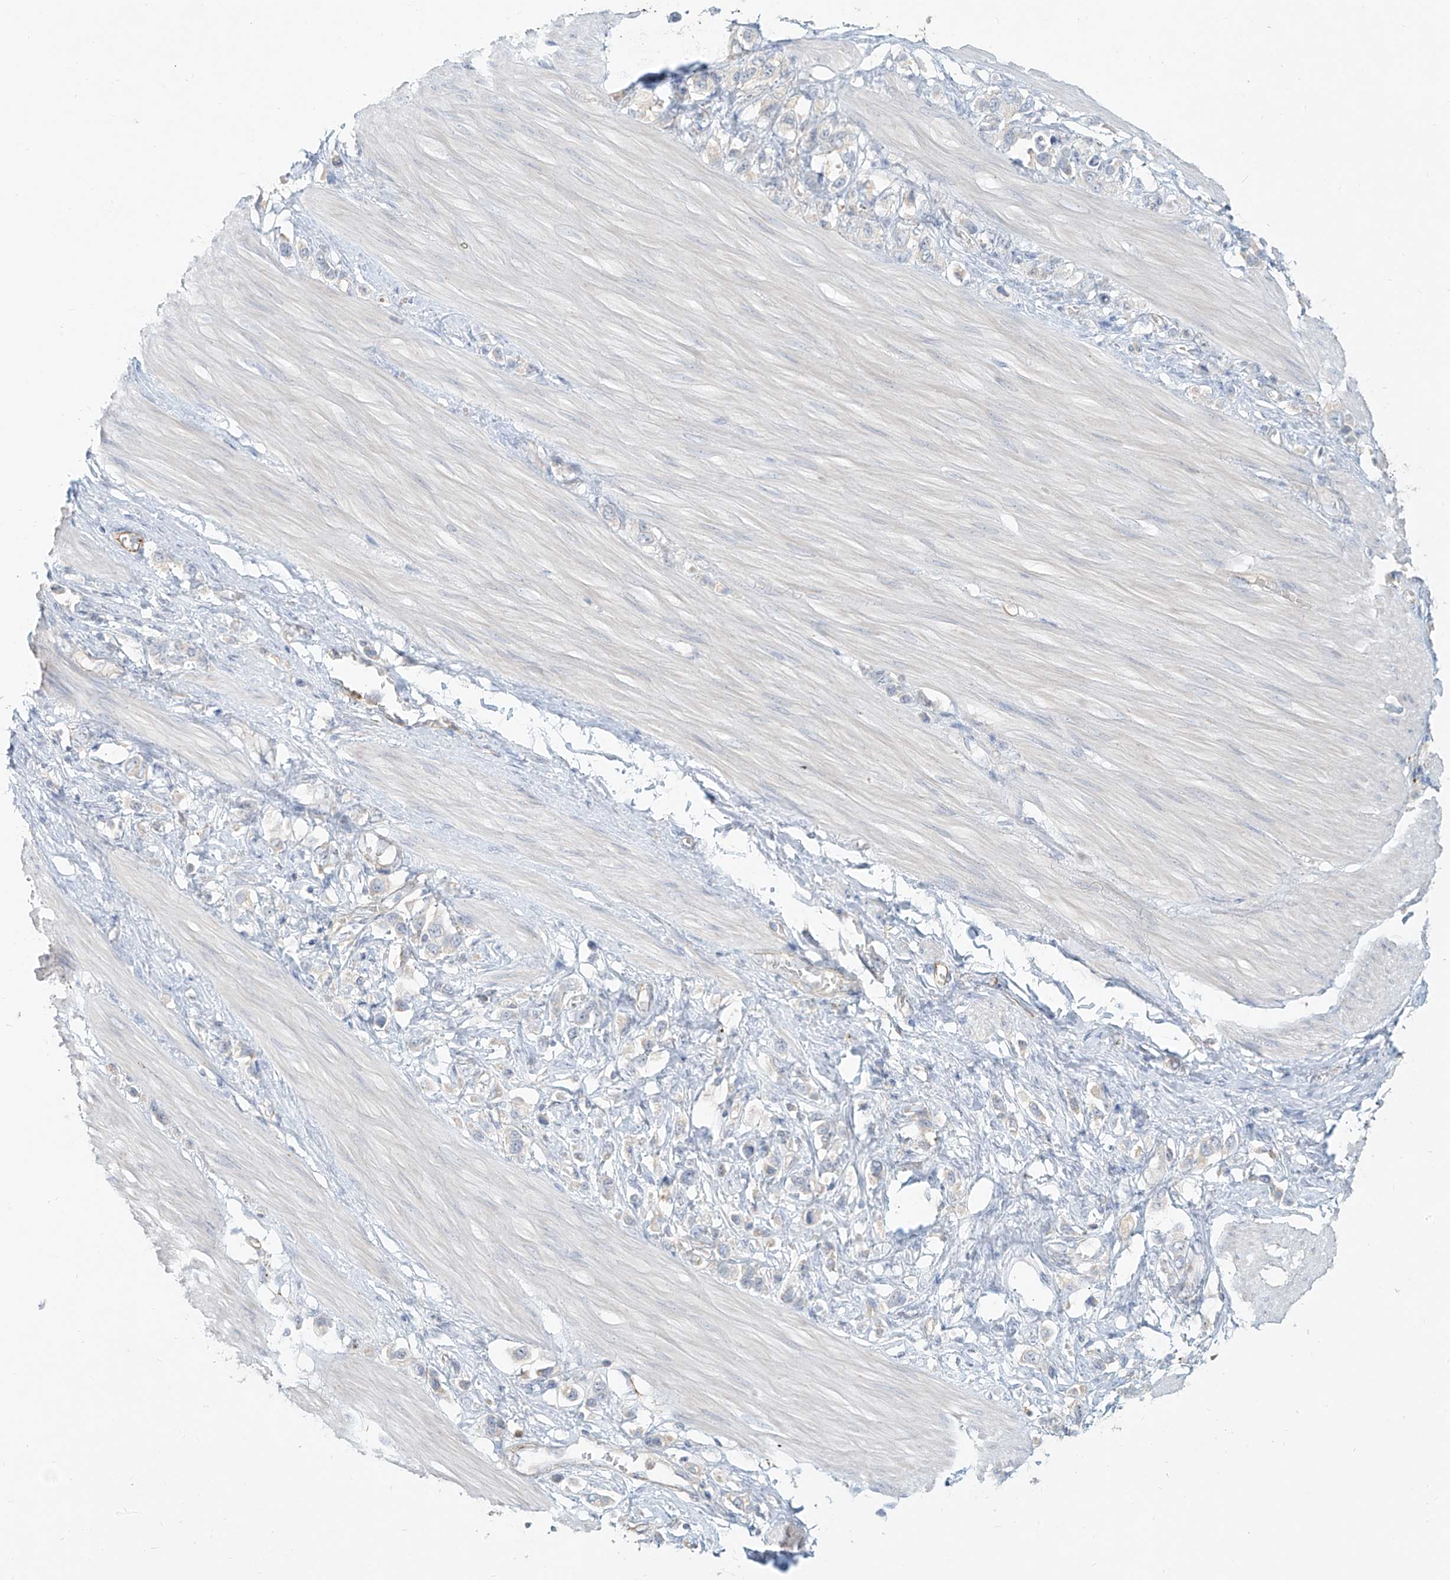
{"staining": {"intensity": "negative", "quantity": "none", "location": "none"}, "tissue": "stomach cancer", "cell_type": "Tumor cells", "image_type": "cancer", "snomed": [{"axis": "morphology", "description": "Adenocarcinoma, NOS"}, {"axis": "topography", "description": "Stomach"}], "caption": "Immunohistochemical staining of human stomach cancer reveals no significant expression in tumor cells.", "gene": "C2orf42", "patient": {"sex": "female", "age": 65}}